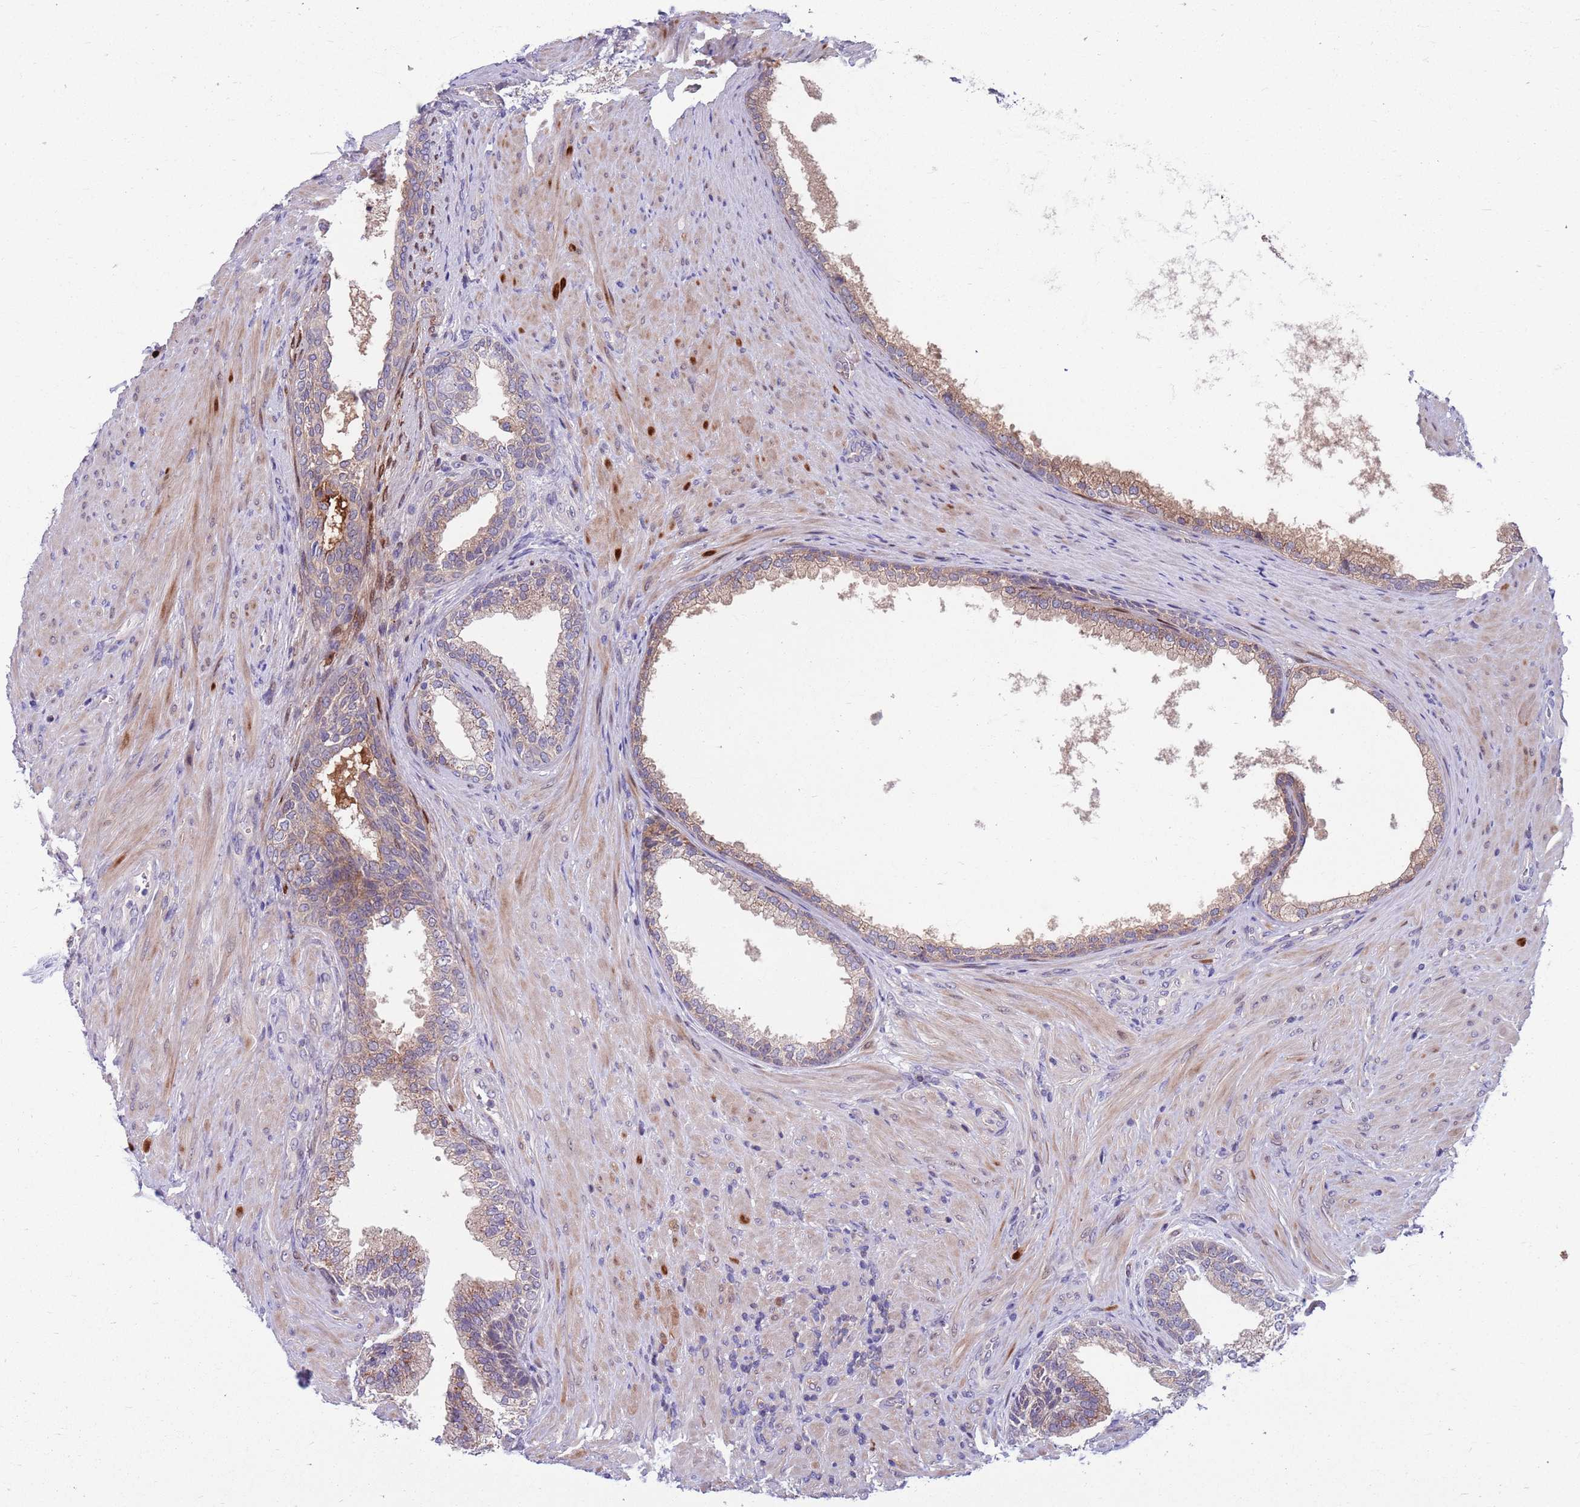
{"staining": {"intensity": "moderate", "quantity": "<25%", "location": "cytoplasmic/membranous"}, "tissue": "prostate", "cell_type": "Glandular cells", "image_type": "normal", "snomed": [{"axis": "morphology", "description": "Normal tissue, NOS"}, {"axis": "topography", "description": "Prostate"}], "caption": "About <25% of glandular cells in normal prostate exhibit moderate cytoplasmic/membranous protein expression as visualized by brown immunohistochemical staining.", "gene": "KLHL29", "patient": {"sex": "male", "age": 76}}